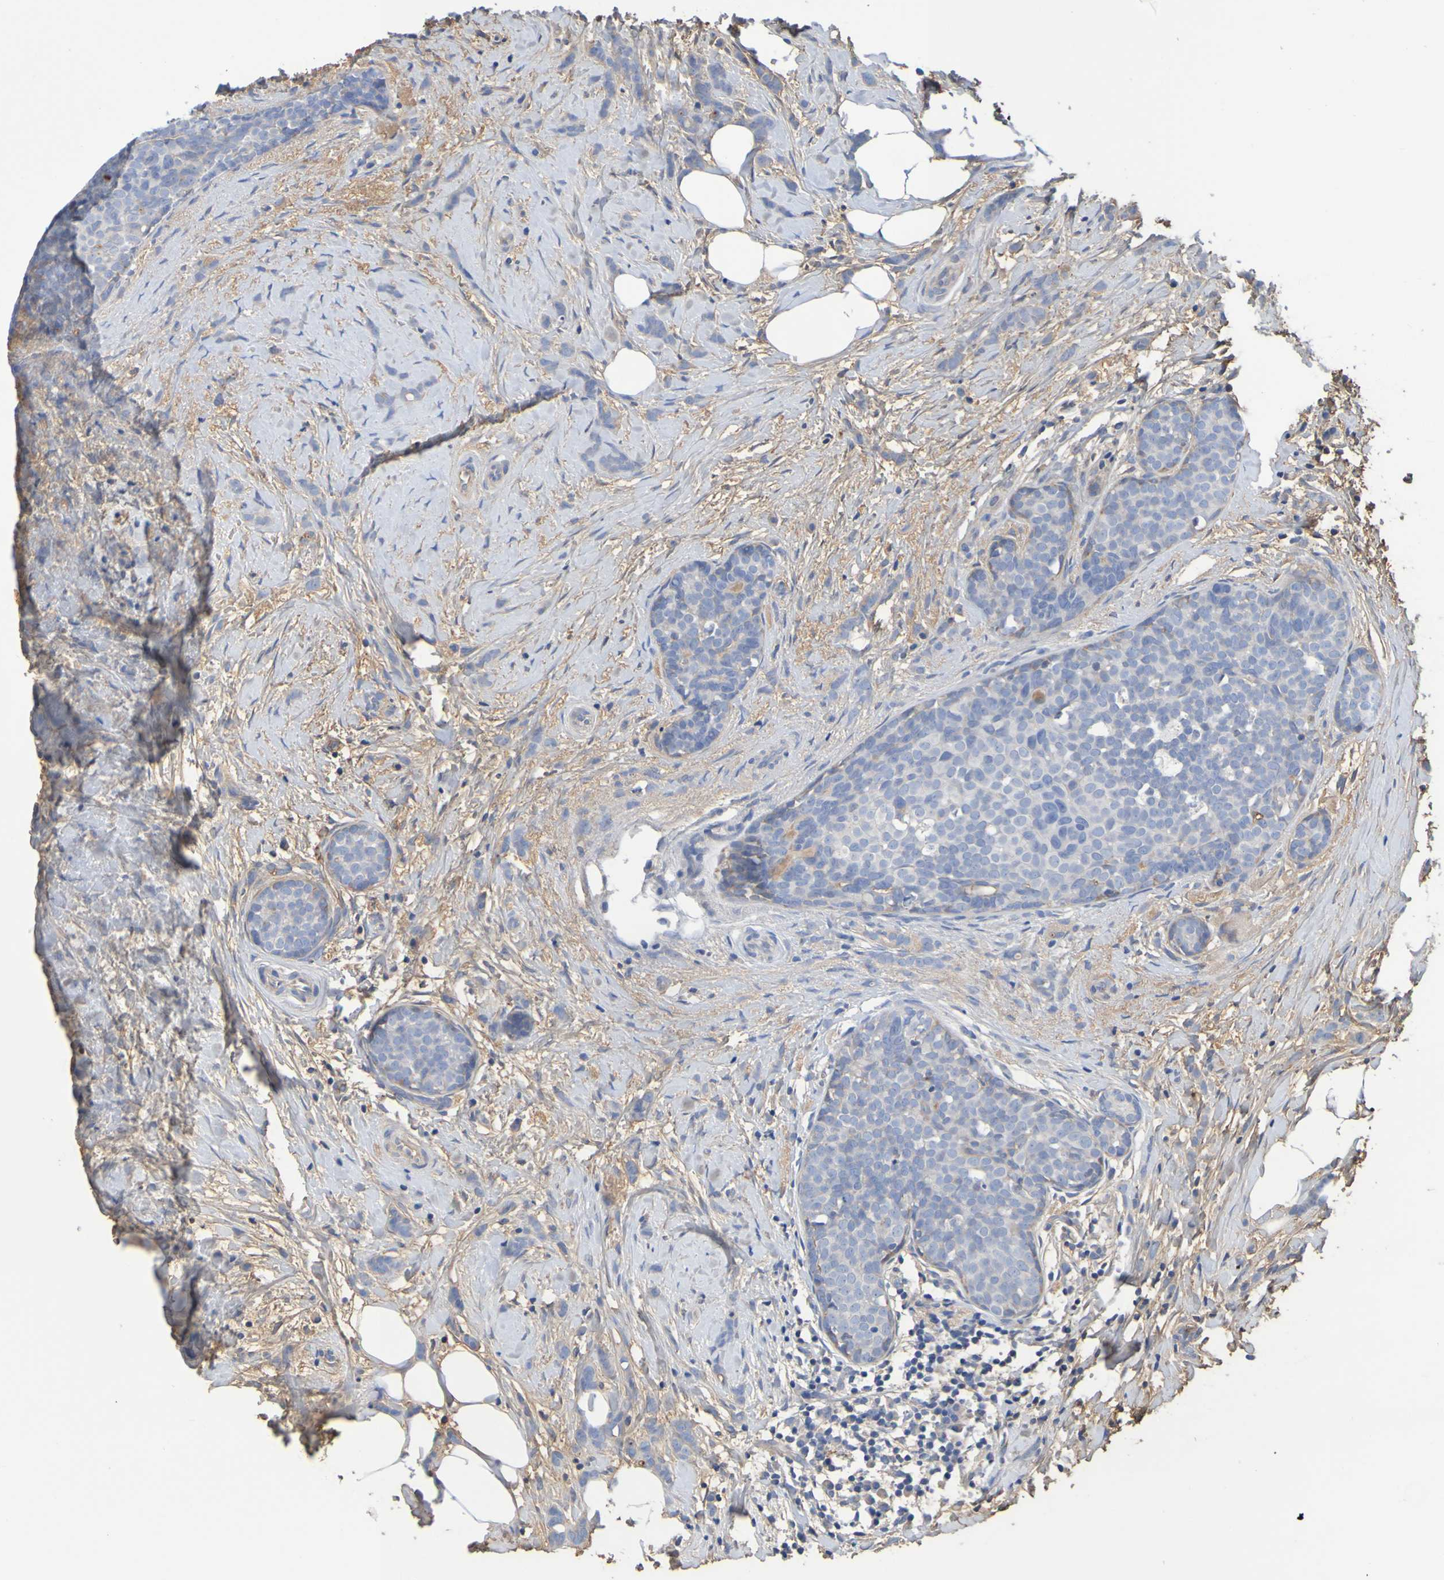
{"staining": {"intensity": "negative", "quantity": "none", "location": "none"}, "tissue": "breast cancer", "cell_type": "Tumor cells", "image_type": "cancer", "snomed": [{"axis": "morphology", "description": "Lobular carcinoma, in situ"}, {"axis": "morphology", "description": "Lobular carcinoma"}, {"axis": "topography", "description": "Breast"}], "caption": "High power microscopy photomicrograph of an IHC histopathology image of breast lobular carcinoma in situ, revealing no significant expression in tumor cells. (DAB IHC visualized using brightfield microscopy, high magnification).", "gene": "GAB3", "patient": {"sex": "female", "age": 41}}